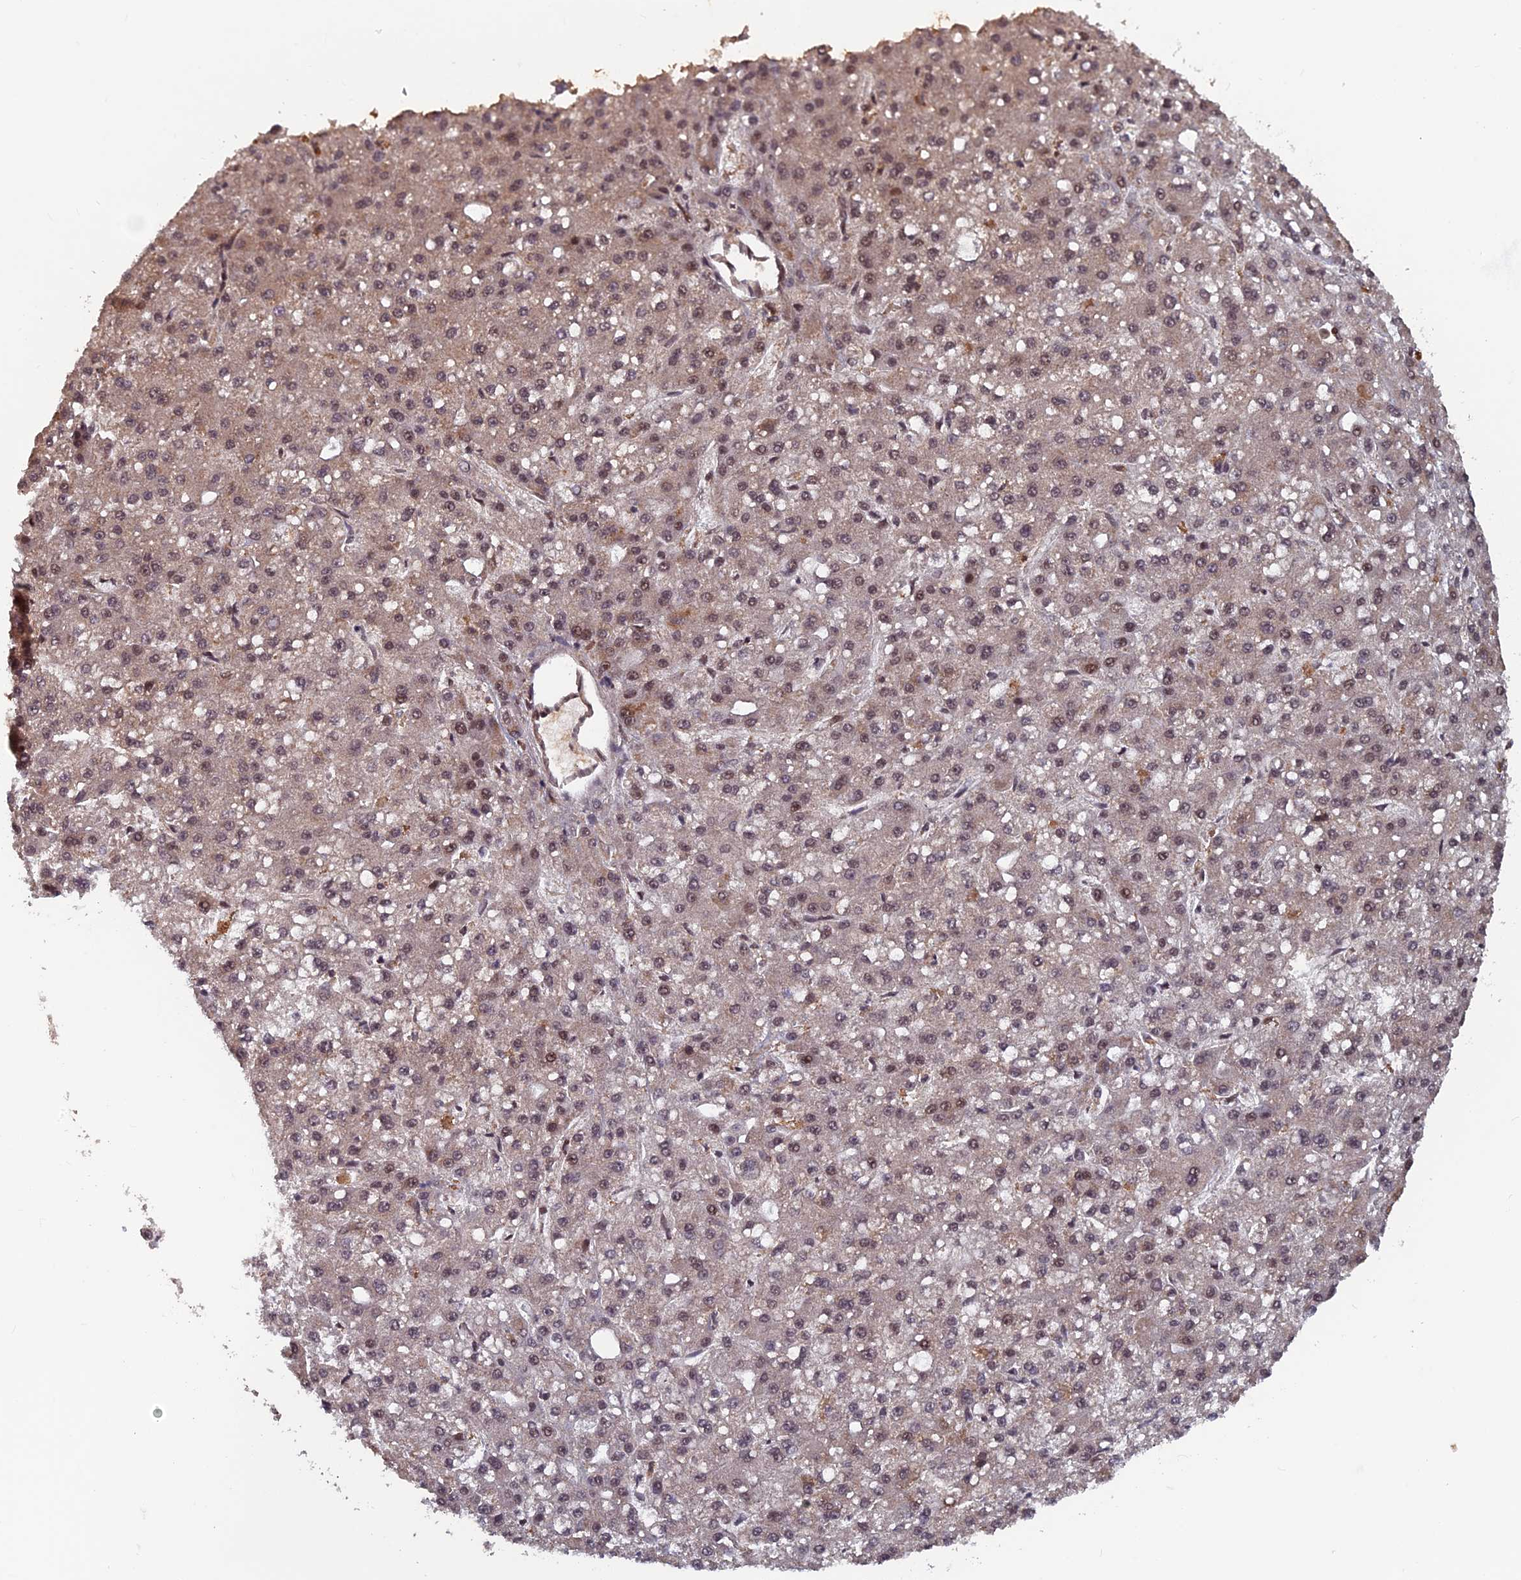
{"staining": {"intensity": "weak", "quantity": ">75%", "location": "cytoplasmic/membranous,nuclear"}, "tissue": "liver cancer", "cell_type": "Tumor cells", "image_type": "cancer", "snomed": [{"axis": "morphology", "description": "Carcinoma, Hepatocellular, NOS"}, {"axis": "topography", "description": "Liver"}], "caption": "Immunohistochemistry (DAB) staining of liver hepatocellular carcinoma reveals weak cytoplasmic/membranous and nuclear protein positivity in about >75% of tumor cells.", "gene": "FAM53C", "patient": {"sex": "male", "age": 67}}